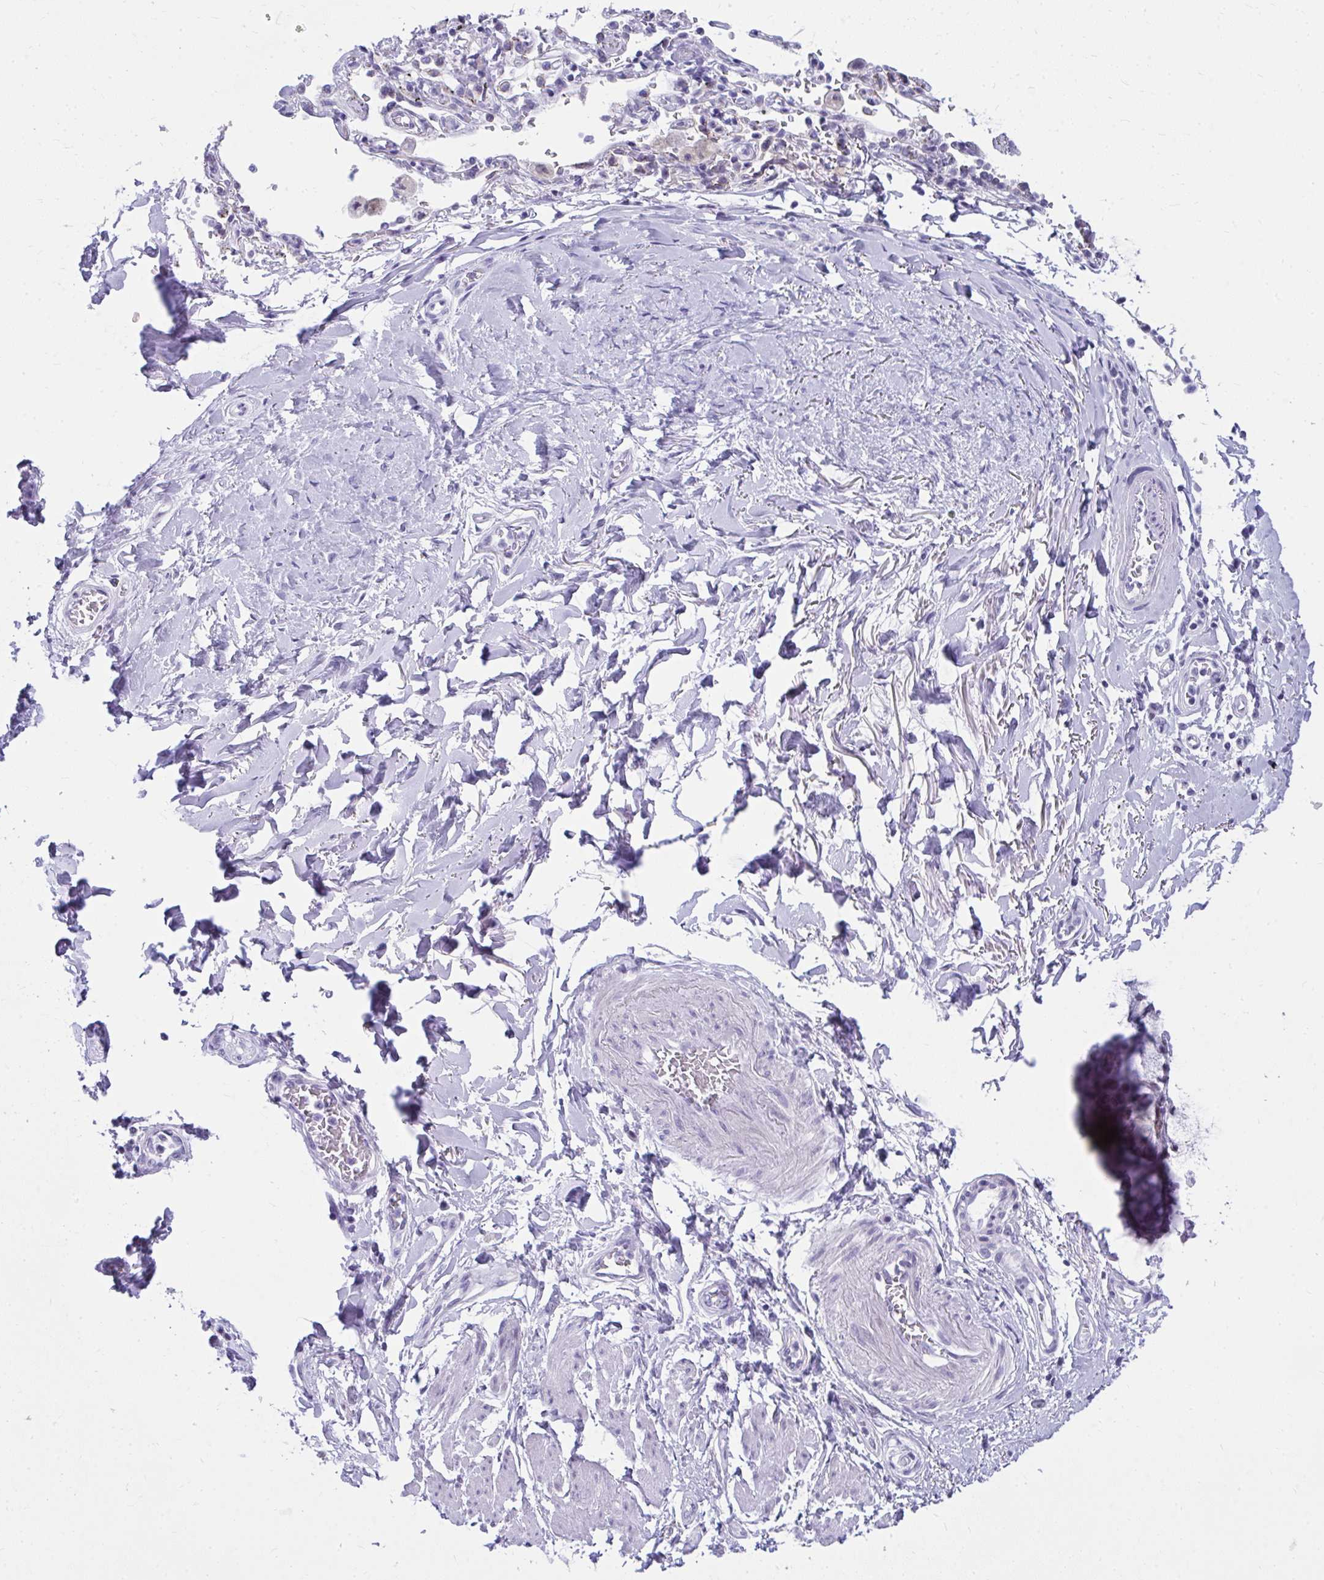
{"staining": {"intensity": "negative", "quantity": "none", "location": "none"}, "tissue": "adipose tissue", "cell_type": "Adipocytes", "image_type": "normal", "snomed": [{"axis": "morphology", "description": "Normal tissue, NOS"}, {"axis": "morphology", "description": "Degeneration, NOS"}, {"axis": "topography", "description": "Cartilage tissue"}, {"axis": "topography", "description": "Lung"}], "caption": "This is an immunohistochemistry (IHC) image of unremarkable adipose tissue. There is no staining in adipocytes.", "gene": "OR5F1", "patient": {"sex": "female", "age": 61}}